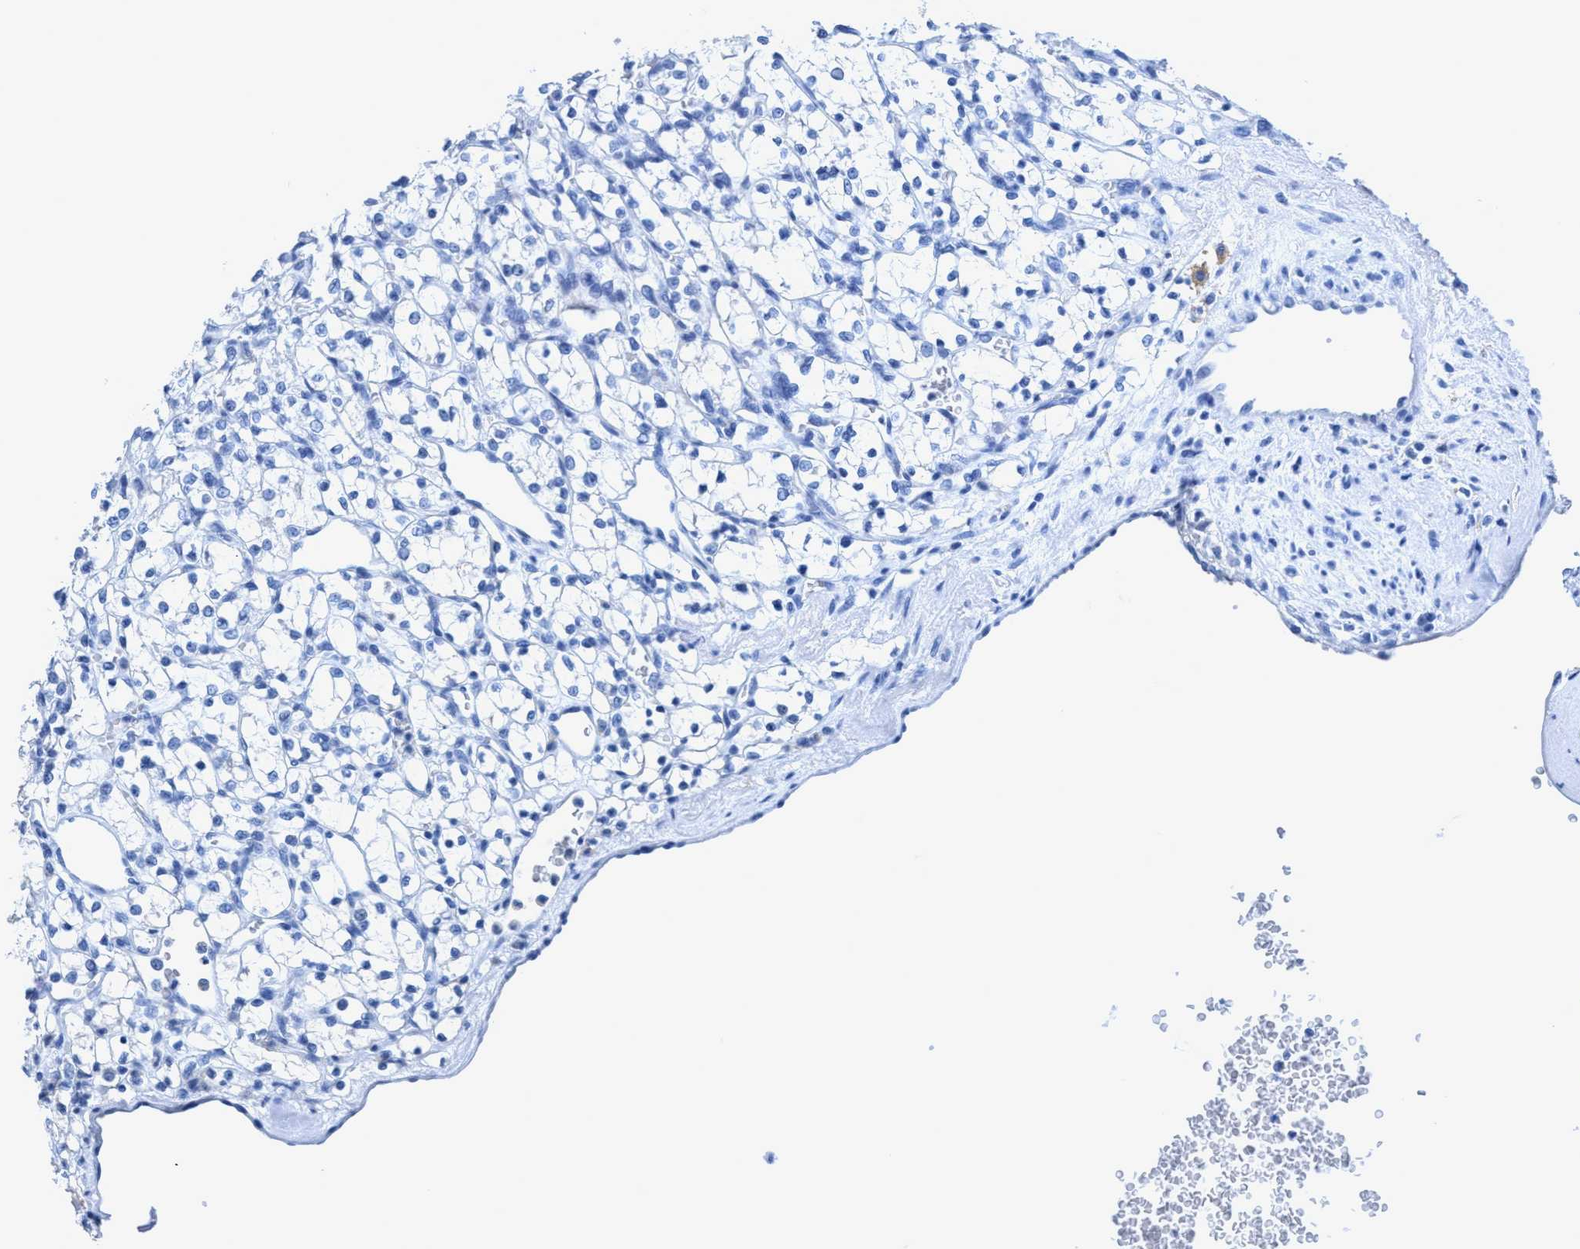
{"staining": {"intensity": "negative", "quantity": "none", "location": "none"}, "tissue": "renal cancer", "cell_type": "Tumor cells", "image_type": "cancer", "snomed": [{"axis": "morphology", "description": "Adenocarcinoma, NOS"}, {"axis": "topography", "description": "Kidney"}], "caption": "Tumor cells show no significant protein positivity in adenocarcinoma (renal). (Stains: DAB IHC with hematoxylin counter stain, Microscopy: brightfield microscopy at high magnification).", "gene": "DNAI1", "patient": {"sex": "female", "age": 69}}